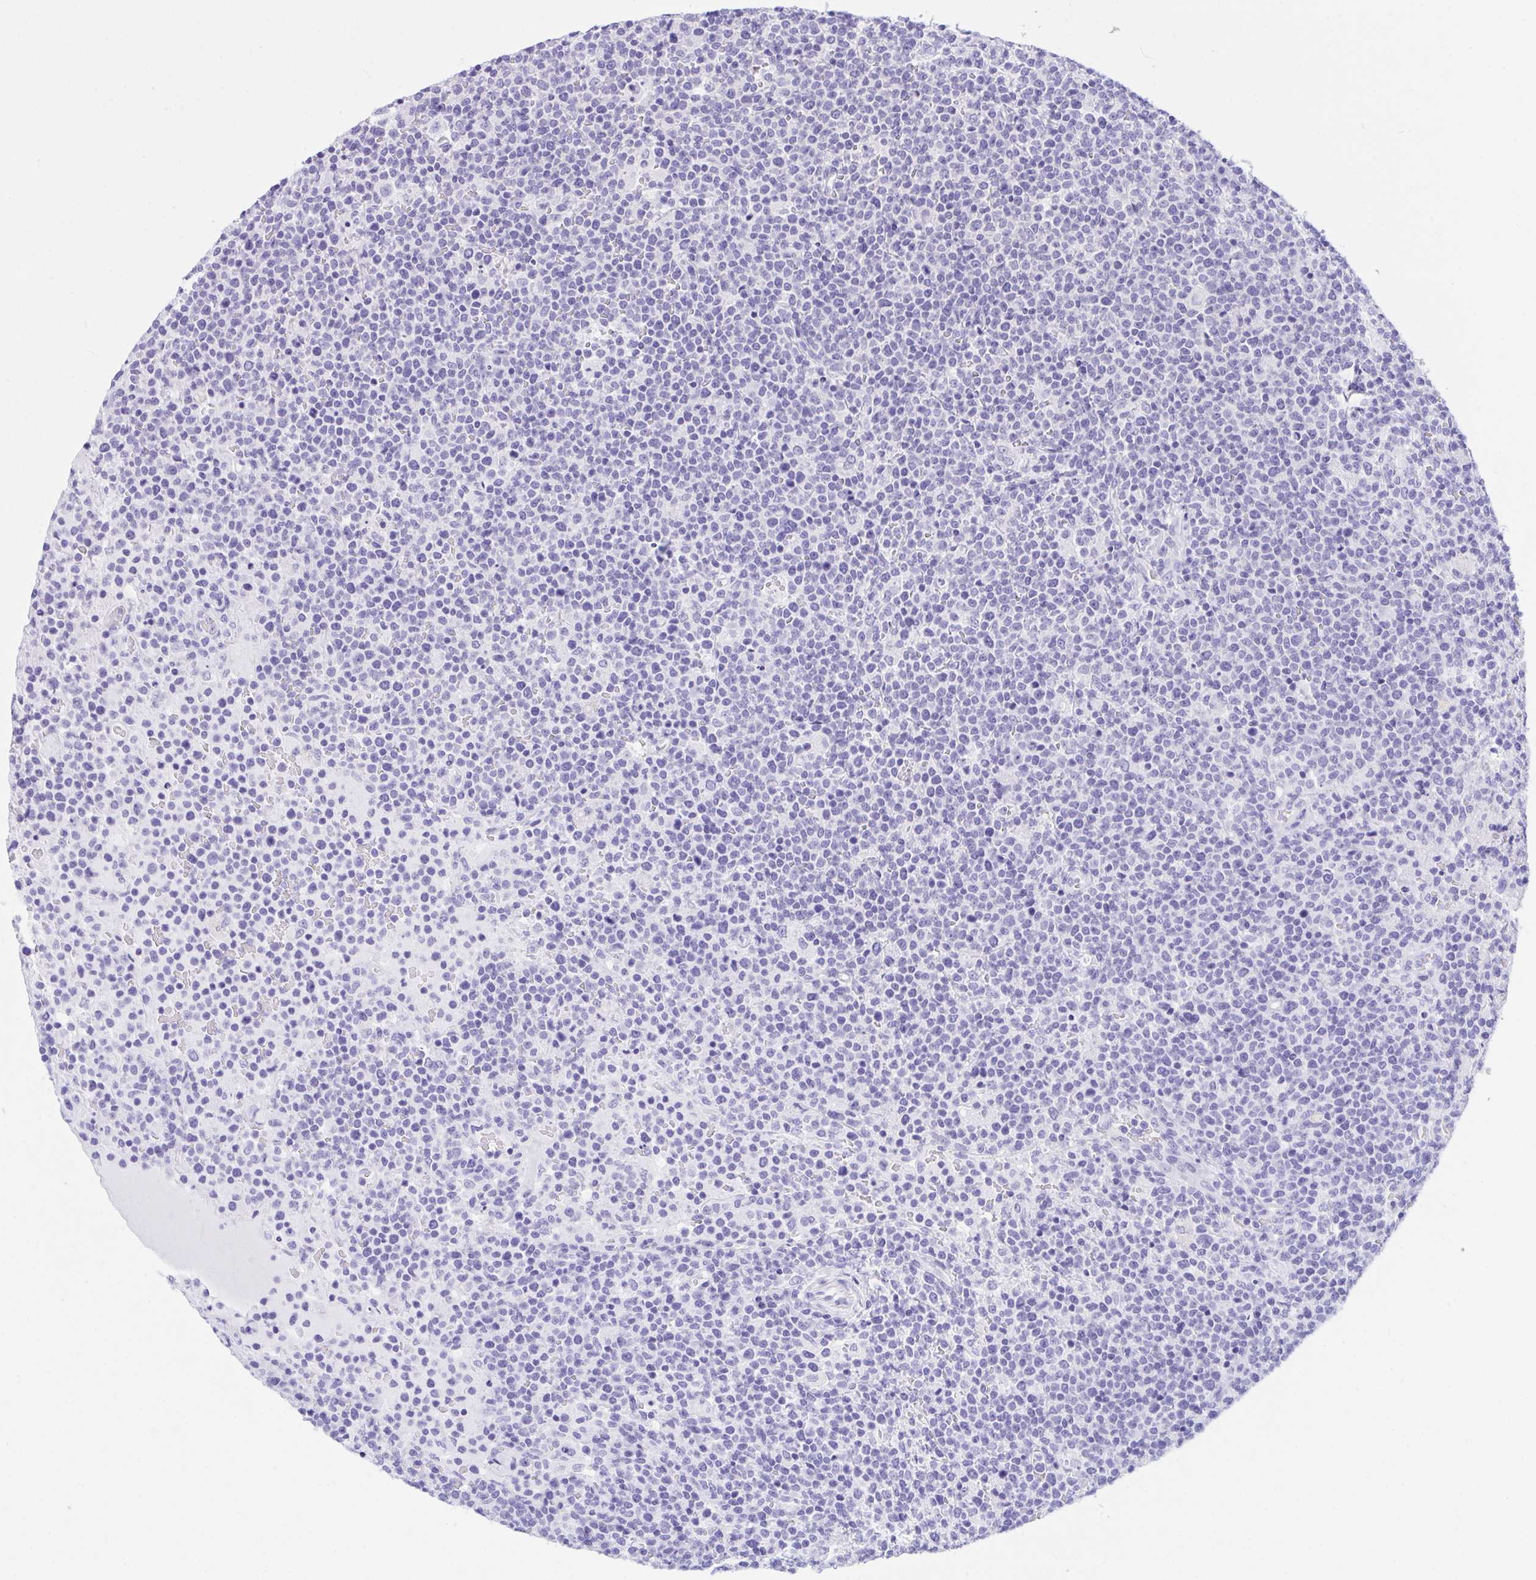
{"staining": {"intensity": "negative", "quantity": "none", "location": "none"}, "tissue": "lymphoma", "cell_type": "Tumor cells", "image_type": "cancer", "snomed": [{"axis": "morphology", "description": "Malignant lymphoma, non-Hodgkin's type, High grade"}, {"axis": "topography", "description": "Lymph node"}], "caption": "The micrograph demonstrates no significant staining in tumor cells of malignant lymphoma, non-Hodgkin's type (high-grade). (Immunohistochemistry (ihc), brightfield microscopy, high magnification).", "gene": "TLN2", "patient": {"sex": "male", "age": 61}}